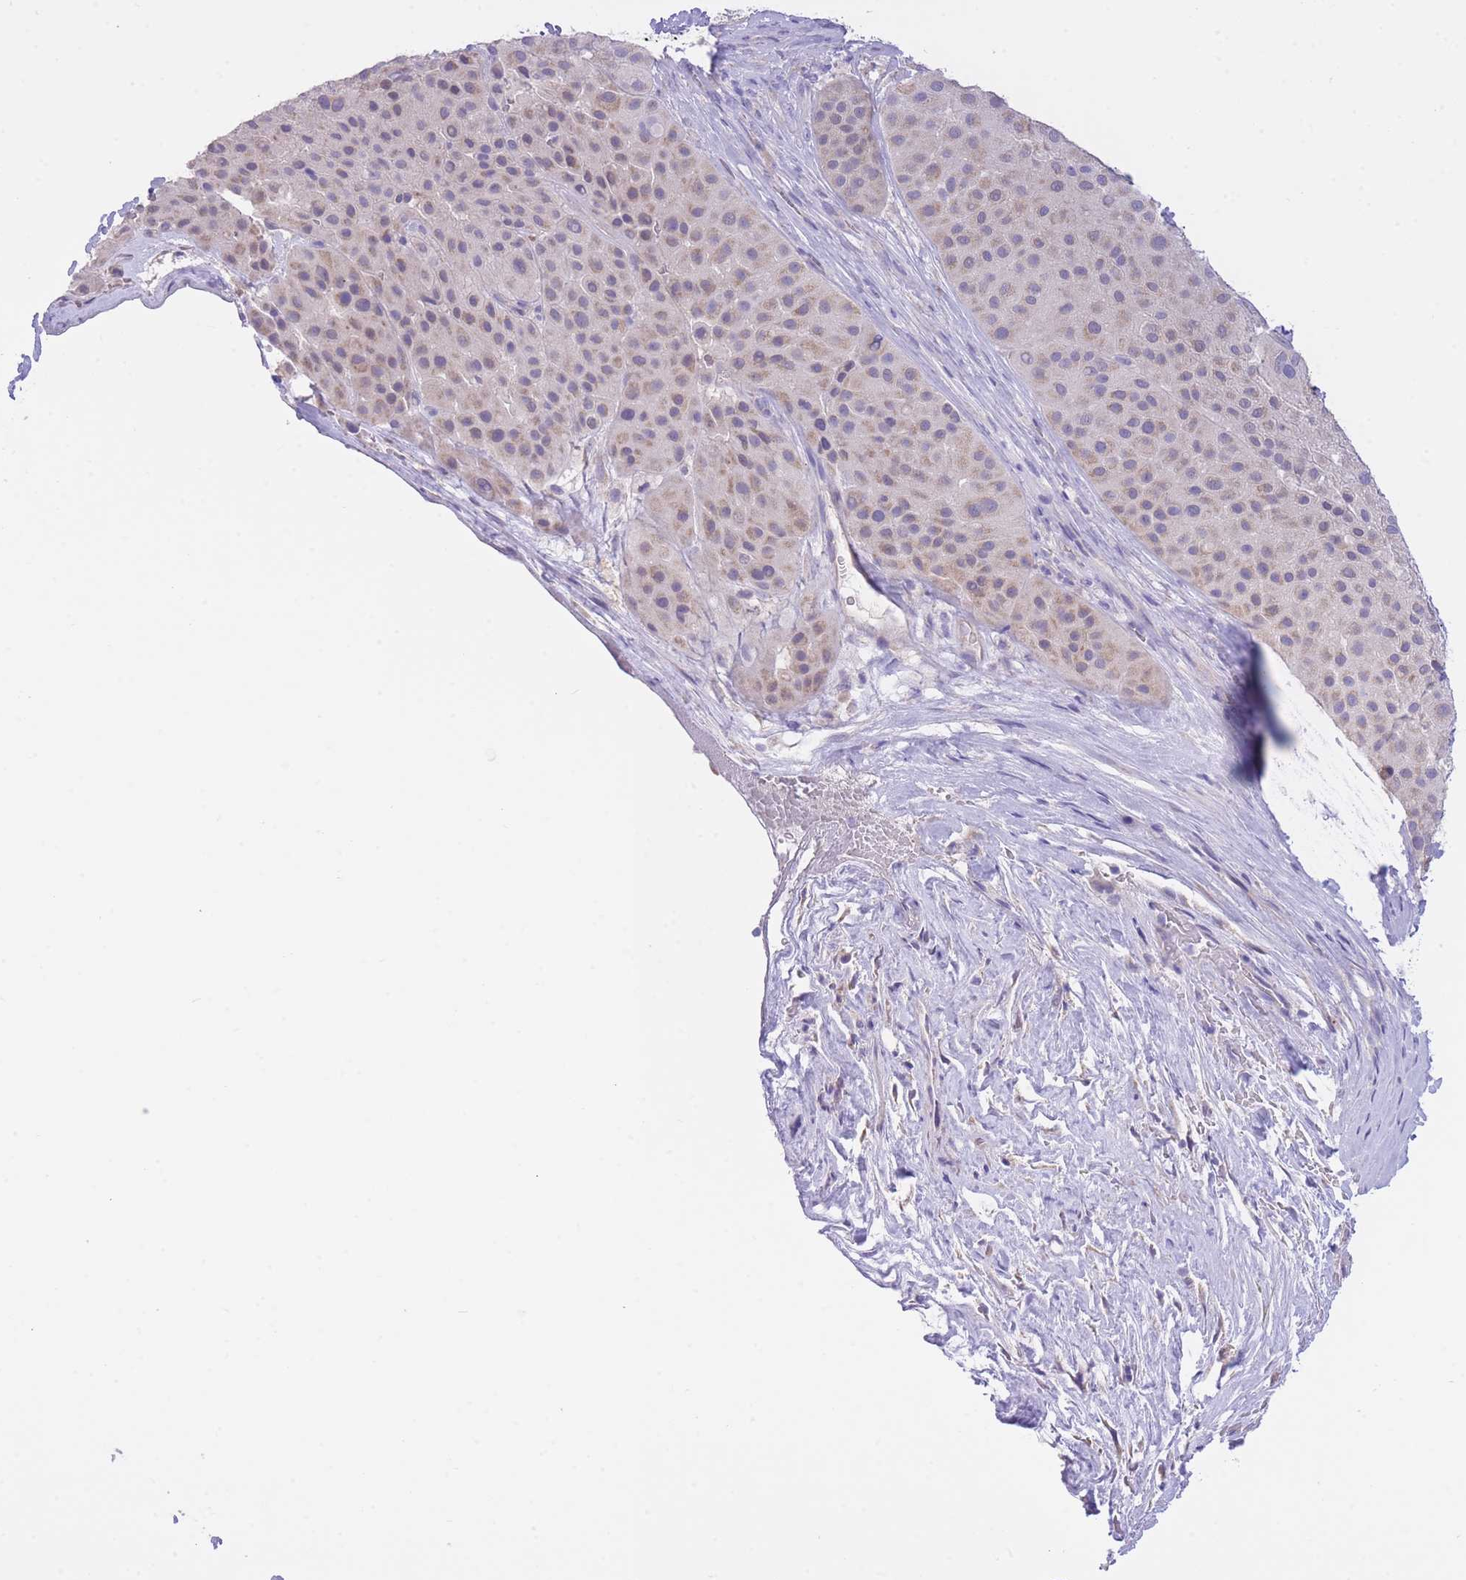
{"staining": {"intensity": "weak", "quantity": "25%-75%", "location": "cytoplasmic/membranous"}, "tissue": "melanoma", "cell_type": "Tumor cells", "image_type": "cancer", "snomed": [{"axis": "morphology", "description": "Malignant melanoma, Metastatic site"}, {"axis": "topography", "description": "Smooth muscle"}], "caption": "About 25%-75% of tumor cells in human melanoma demonstrate weak cytoplasmic/membranous protein positivity as visualized by brown immunohistochemical staining.", "gene": "PGM1", "patient": {"sex": "male", "age": 41}}